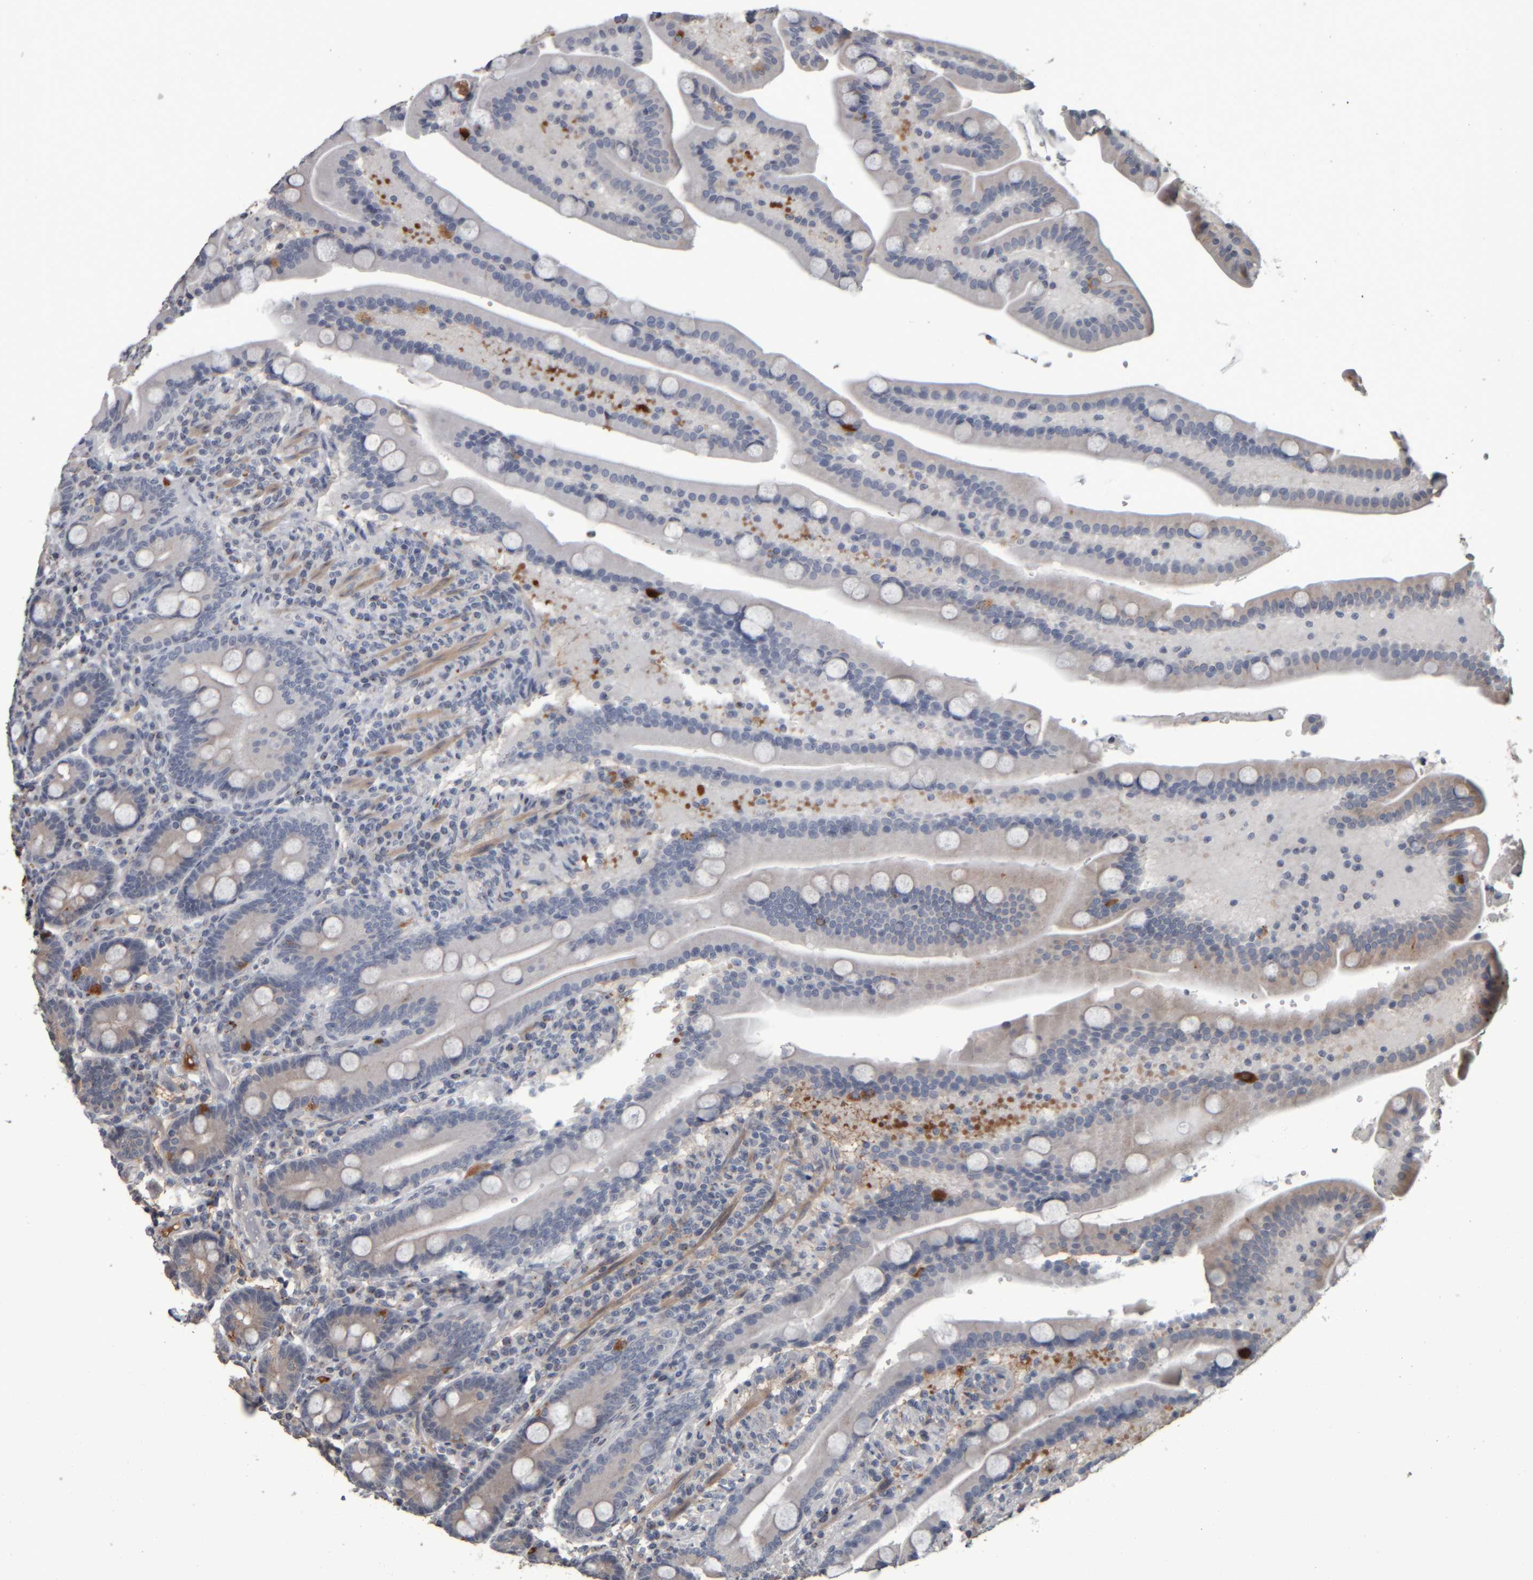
{"staining": {"intensity": "weak", "quantity": "<25%", "location": "cytoplasmic/membranous"}, "tissue": "duodenum", "cell_type": "Glandular cells", "image_type": "normal", "snomed": [{"axis": "morphology", "description": "Normal tissue, NOS"}, {"axis": "topography", "description": "Duodenum"}], "caption": "The photomicrograph reveals no staining of glandular cells in unremarkable duodenum.", "gene": "CAVIN4", "patient": {"sex": "male", "age": 54}}